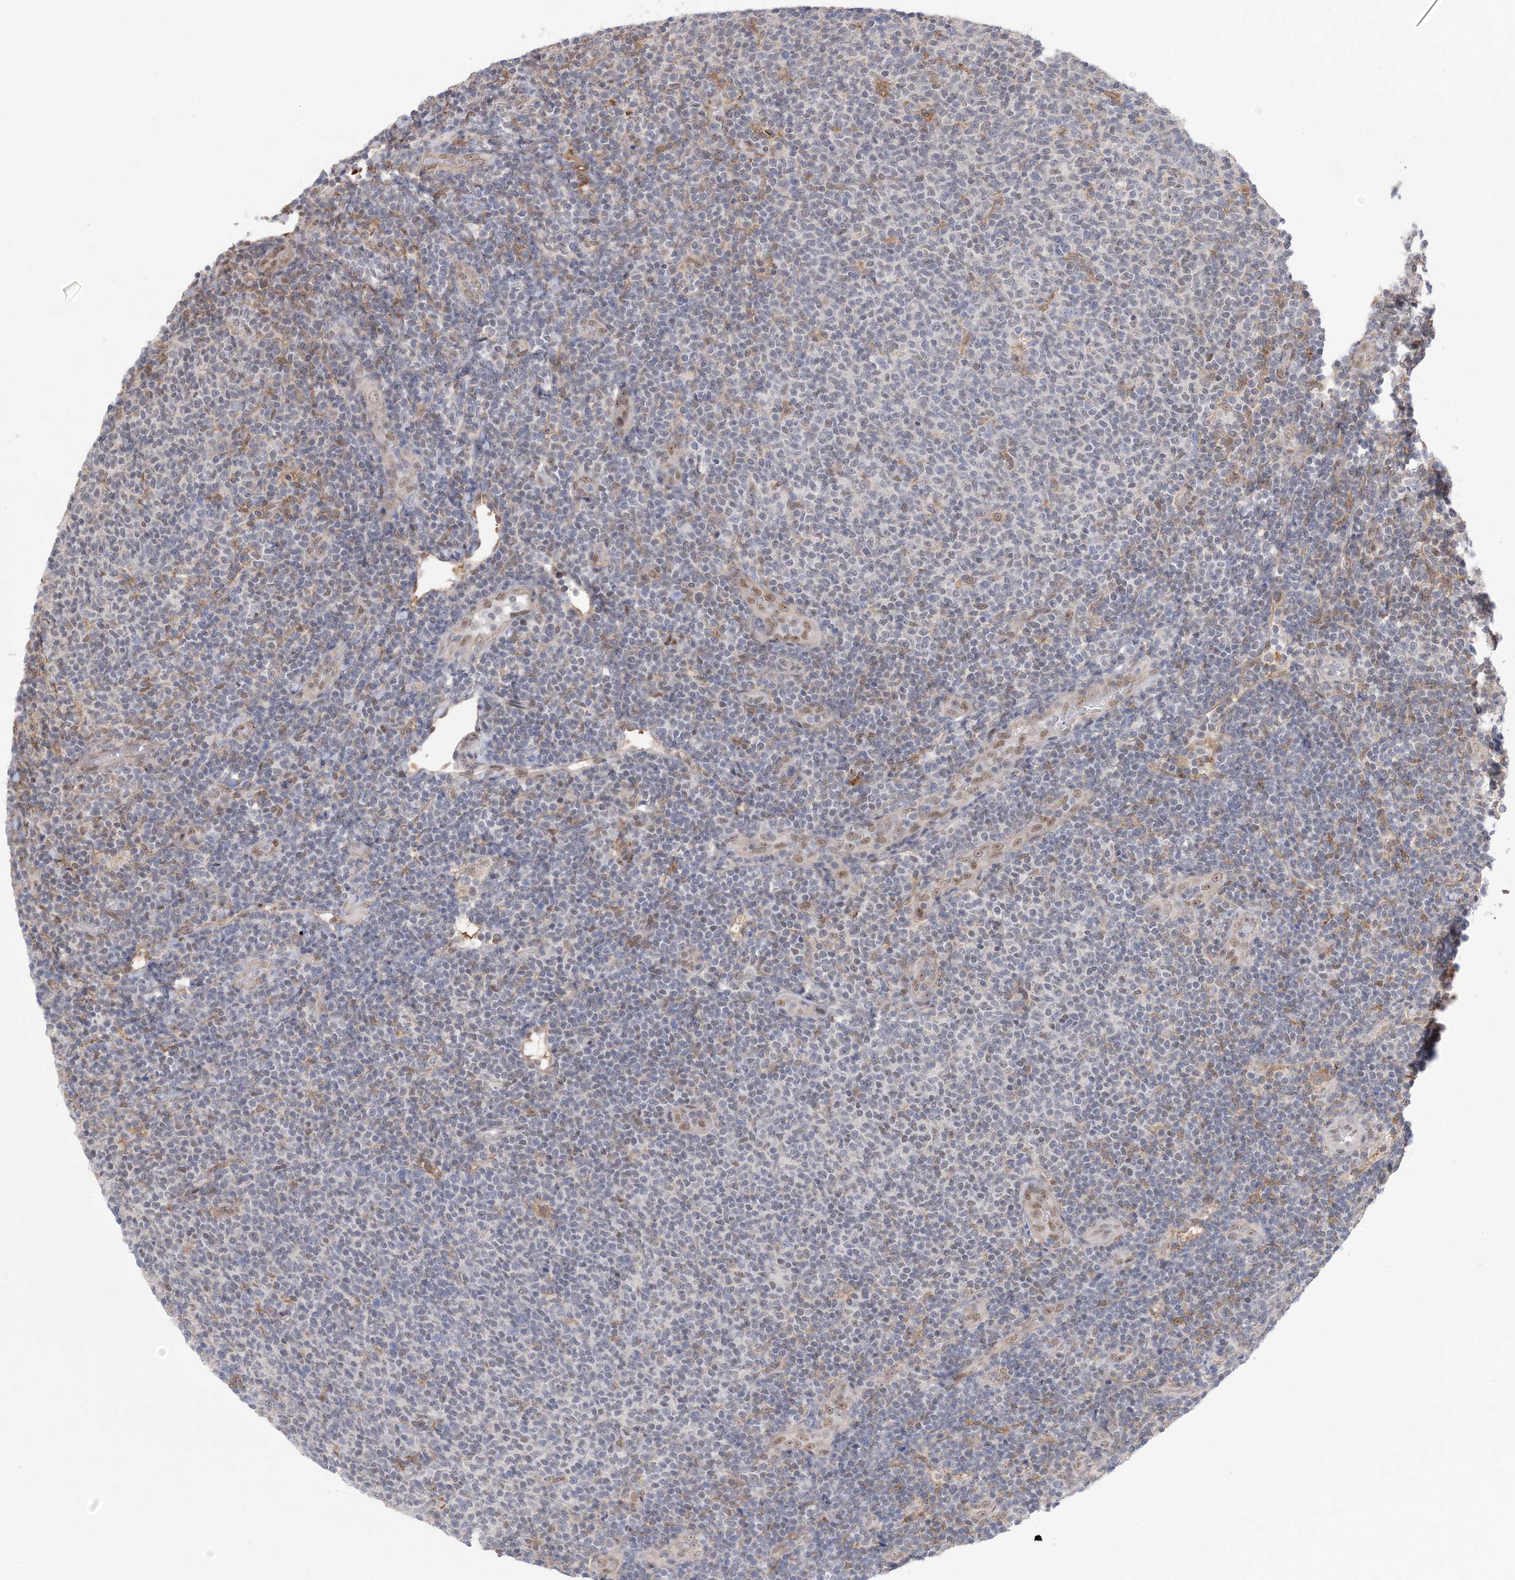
{"staining": {"intensity": "negative", "quantity": "none", "location": "none"}, "tissue": "lymphoma", "cell_type": "Tumor cells", "image_type": "cancer", "snomed": [{"axis": "morphology", "description": "Malignant lymphoma, non-Hodgkin's type, Low grade"}, {"axis": "topography", "description": "Lymph node"}], "caption": "The image shows no staining of tumor cells in low-grade malignant lymphoma, non-Hodgkin's type.", "gene": "ZNF8", "patient": {"sex": "male", "age": 66}}